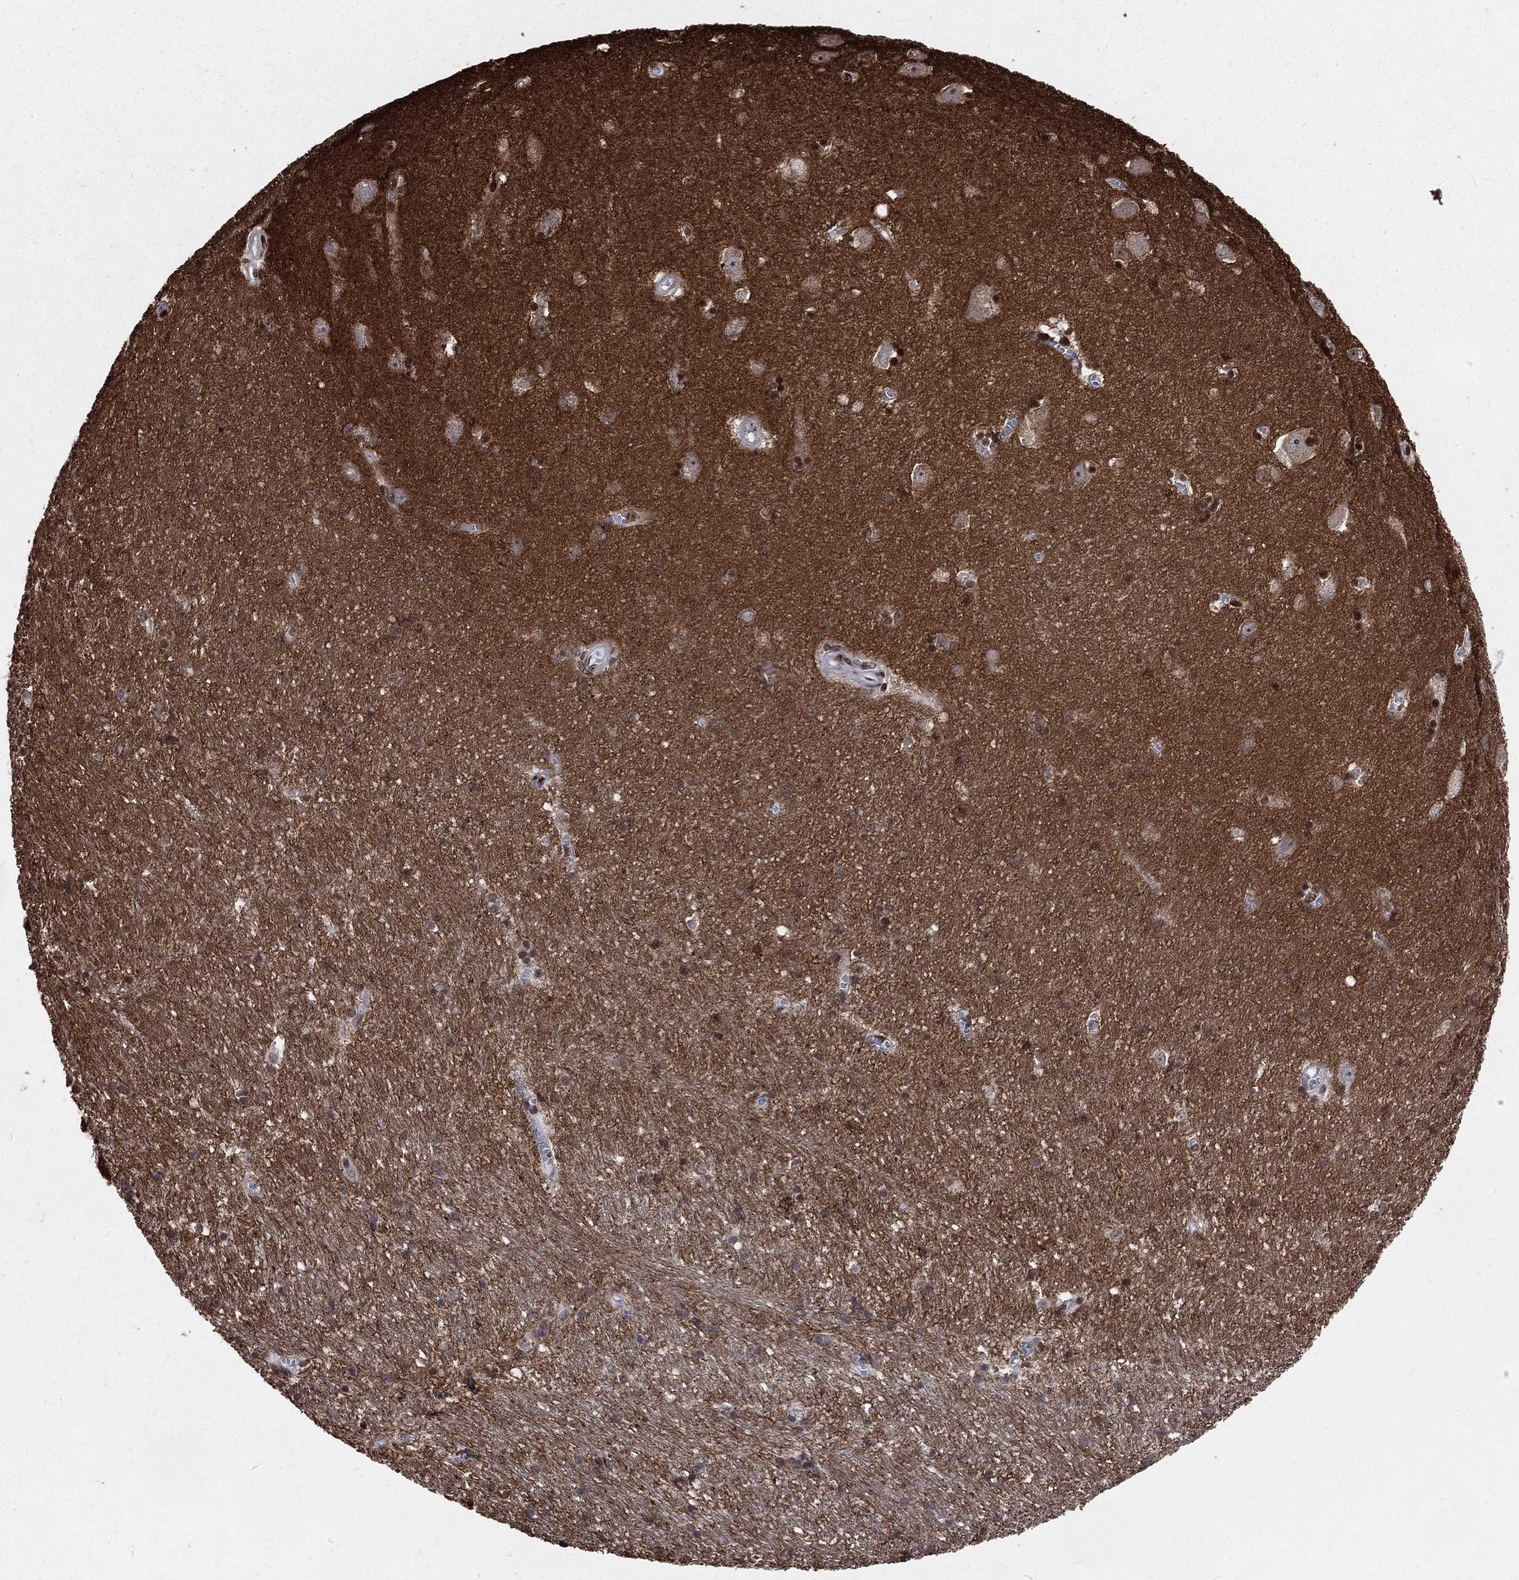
{"staining": {"intensity": "strong", "quantity": "25%-75%", "location": "nuclear"}, "tissue": "hippocampus", "cell_type": "Glial cells", "image_type": "normal", "snomed": [{"axis": "morphology", "description": "Normal tissue, NOS"}, {"axis": "topography", "description": "Hippocampus"}], "caption": "Immunohistochemistry image of unremarkable hippocampus: hippocampus stained using immunohistochemistry displays high levels of strong protein expression localized specifically in the nuclear of glial cells, appearing as a nuclear brown color.", "gene": "BASP1", "patient": {"sex": "female", "age": 64}}